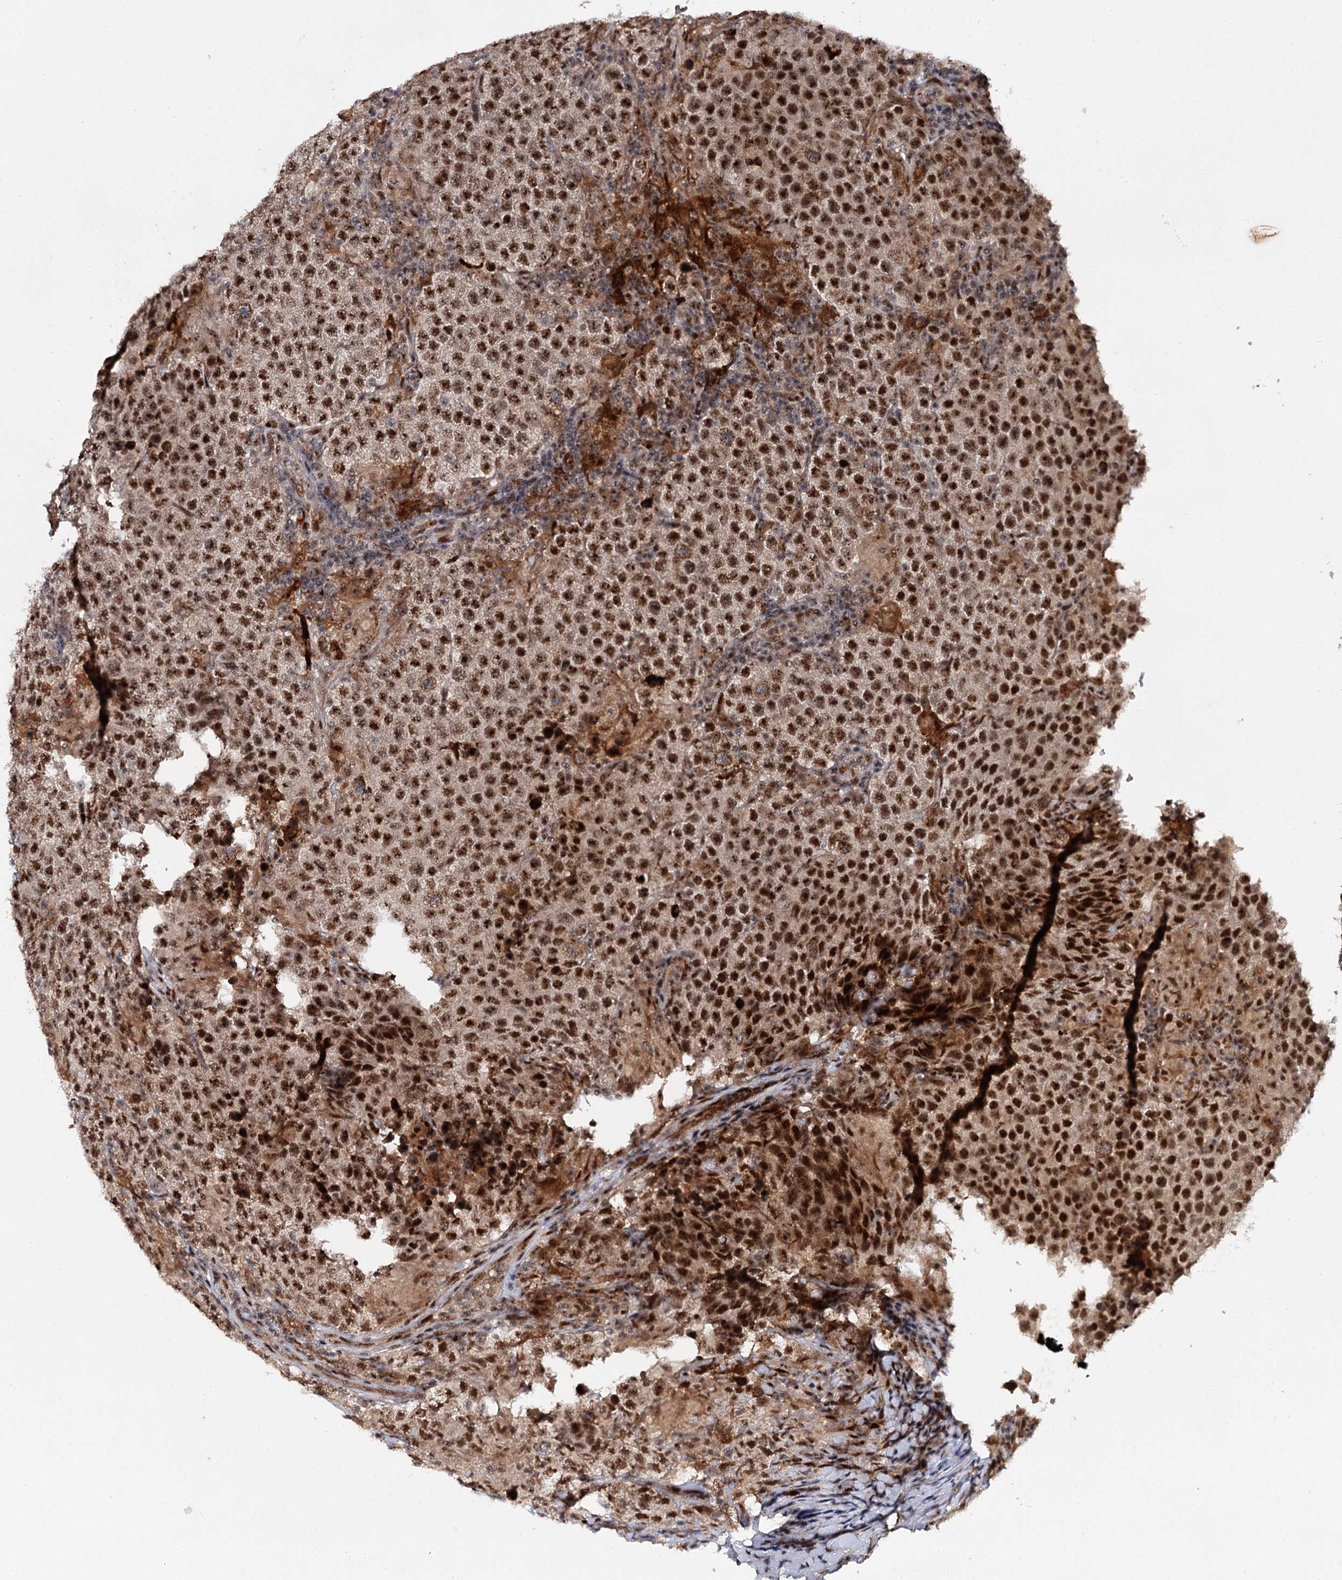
{"staining": {"intensity": "strong", "quantity": ">75%", "location": "nuclear"}, "tissue": "testis cancer", "cell_type": "Tumor cells", "image_type": "cancer", "snomed": [{"axis": "morphology", "description": "Normal tissue, NOS"}, {"axis": "morphology", "description": "Urothelial carcinoma, High grade"}, {"axis": "morphology", "description": "Seminoma, NOS"}, {"axis": "morphology", "description": "Carcinoma, Embryonal, NOS"}, {"axis": "topography", "description": "Urinary bladder"}, {"axis": "topography", "description": "Testis"}], "caption": "Immunohistochemistry (IHC) micrograph of neoplastic tissue: human testis embryonal carcinoma stained using immunohistochemistry displays high levels of strong protein expression localized specifically in the nuclear of tumor cells, appearing as a nuclear brown color.", "gene": "BUD13", "patient": {"sex": "male", "age": 41}}